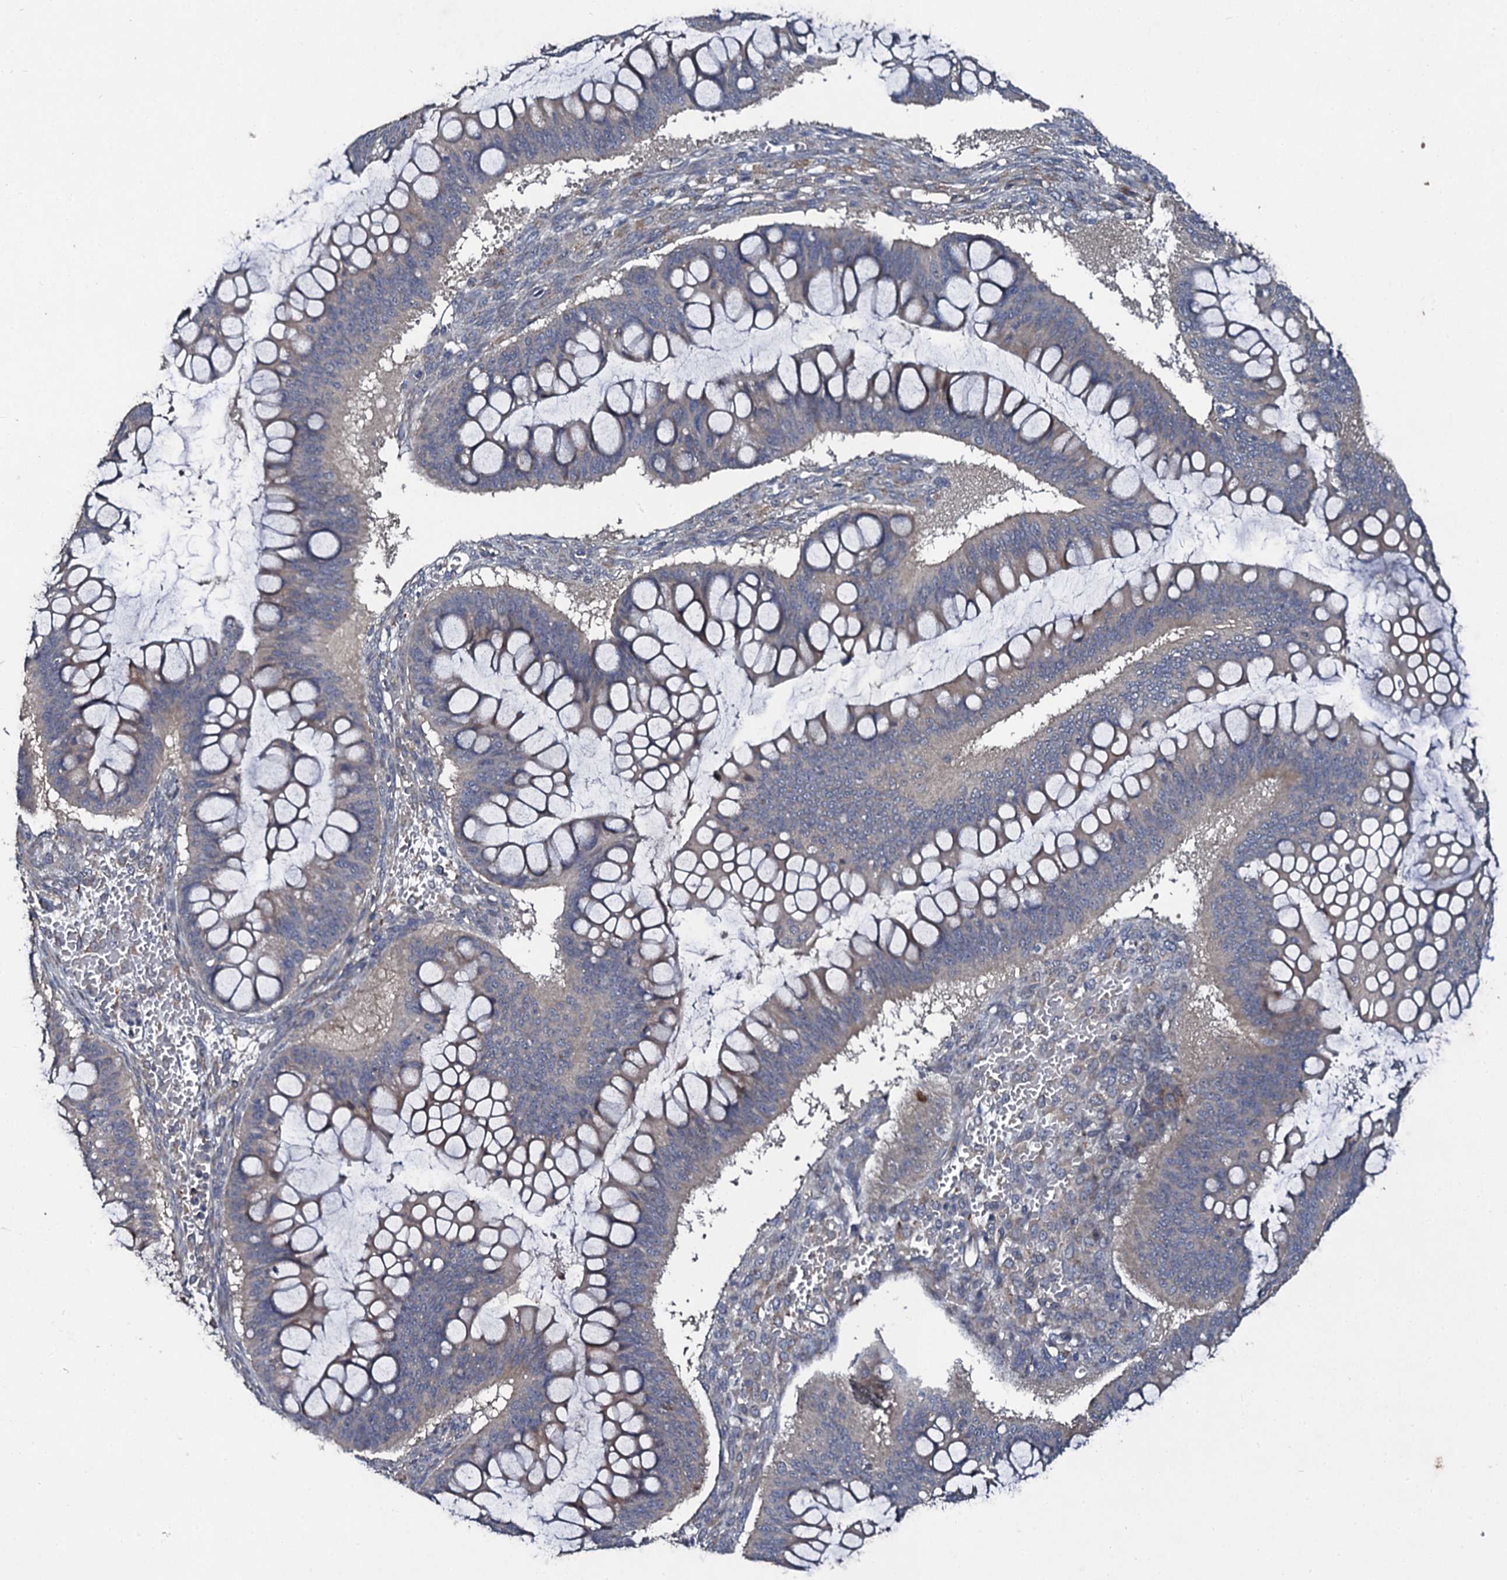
{"staining": {"intensity": "weak", "quantity": "<25%", "location": "cytoplasmic/membranous"}, "tissue": "ovarian cancer", "cell_type": "Tumor cells", "image_type": "cancer", "snomed": [{"axis": "morphology", "description": "Cystadenocarcinoma, mucinous, NOS"}, {"axis": "topography", "description": "Ovary"}], "caption": "Photomicrograph shows no protein expression in tumor cells of mucinous cystadenocarcinoma (ovarian) tissue. (Brightfield microscopy of DAB IHC at high magnification).", "gene": "LRRC28", "patient": {"sex": "female", "age": 73}}